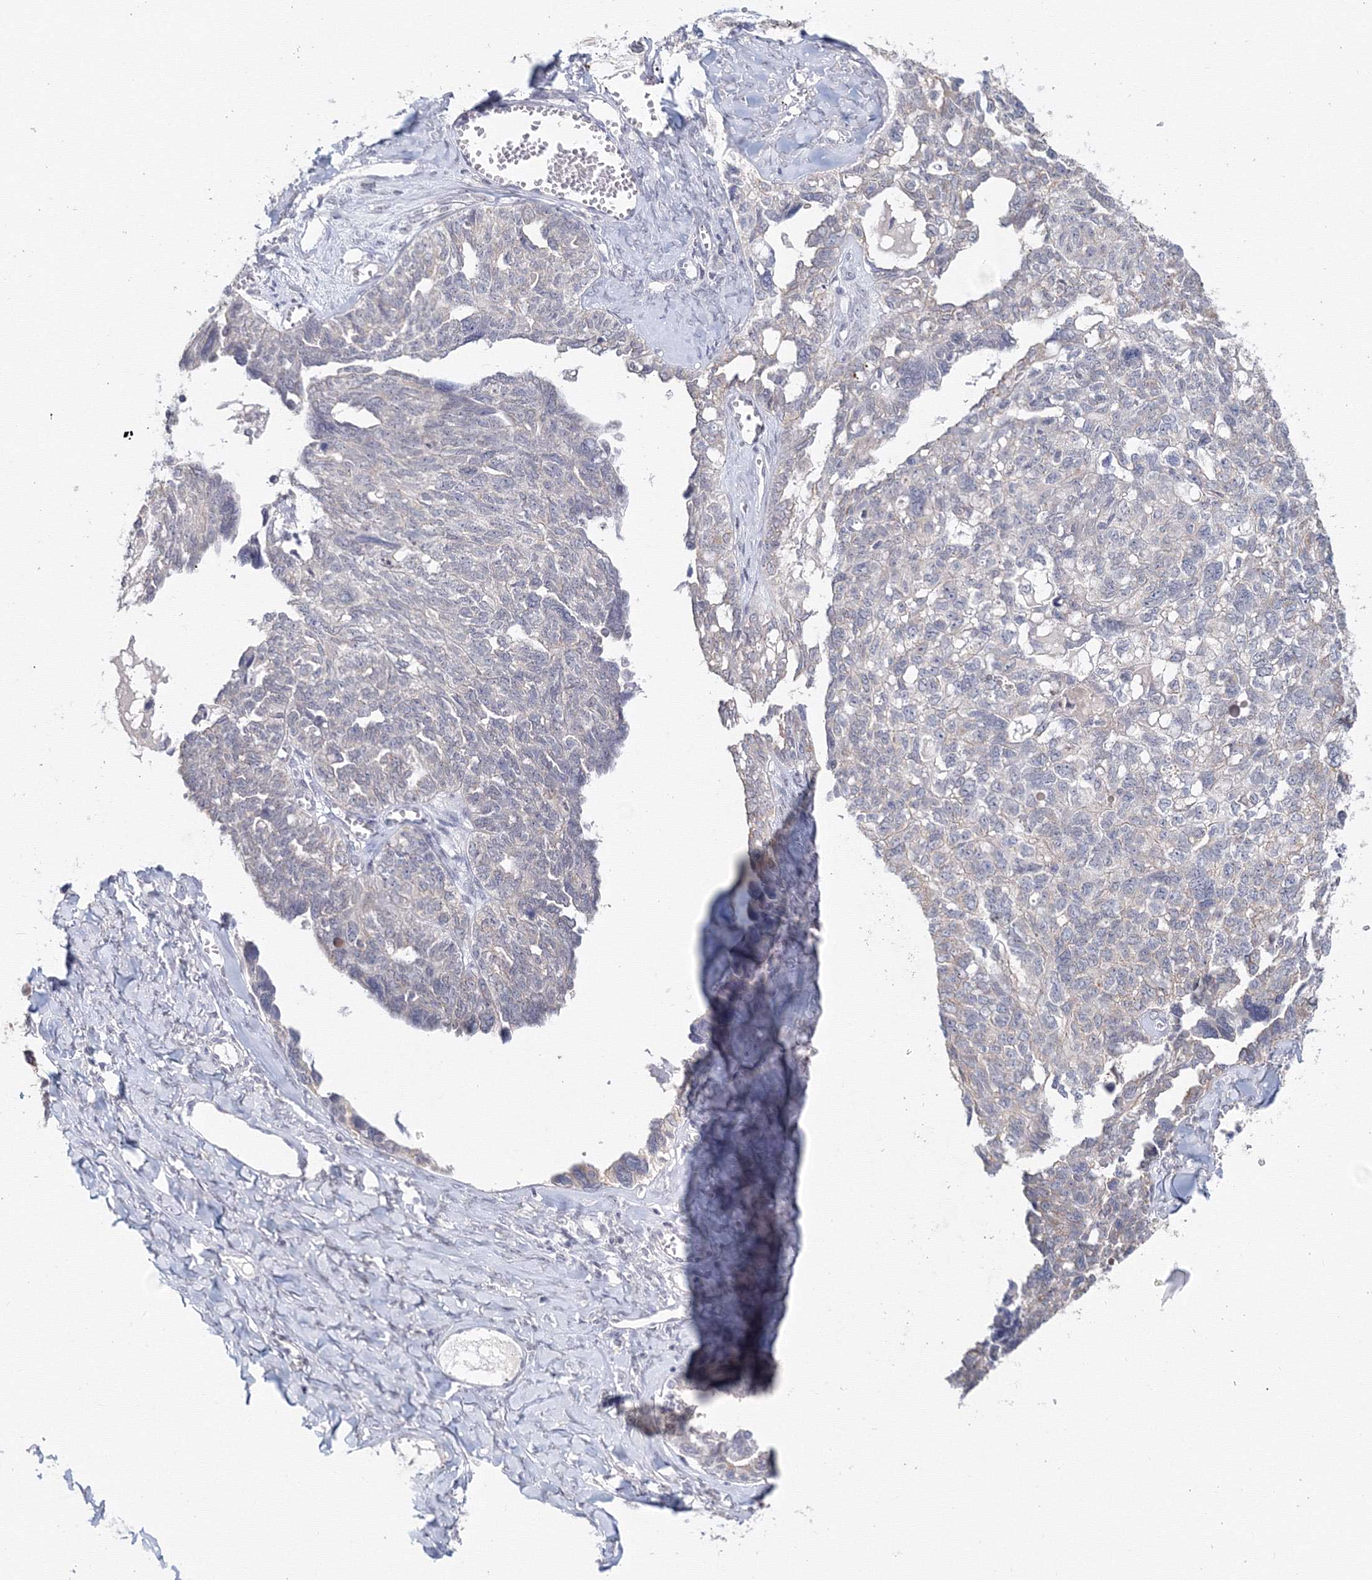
{"staining": {"intensity": "negative", "quantity": "none", "location": "none"}, "tissue": "ovarian cancer", "cell_type": "Tumor cells", "image_type": "cancer", "snomed": [{"axis": "morphology", "description": "Cystadenocarcinoma, serous, NOS"}, {"axis": "topography", "description": "Ovary"}], "caption": "Protein analysis of ovarian serous cystadenocarcinoma displays no significant expression in tumor cells. (DAB immunohistochemistry (IHC) with hematoxylin counter stain).", "gene": "SLC7A7", "patient": {"sex": "female", "age": 79}}